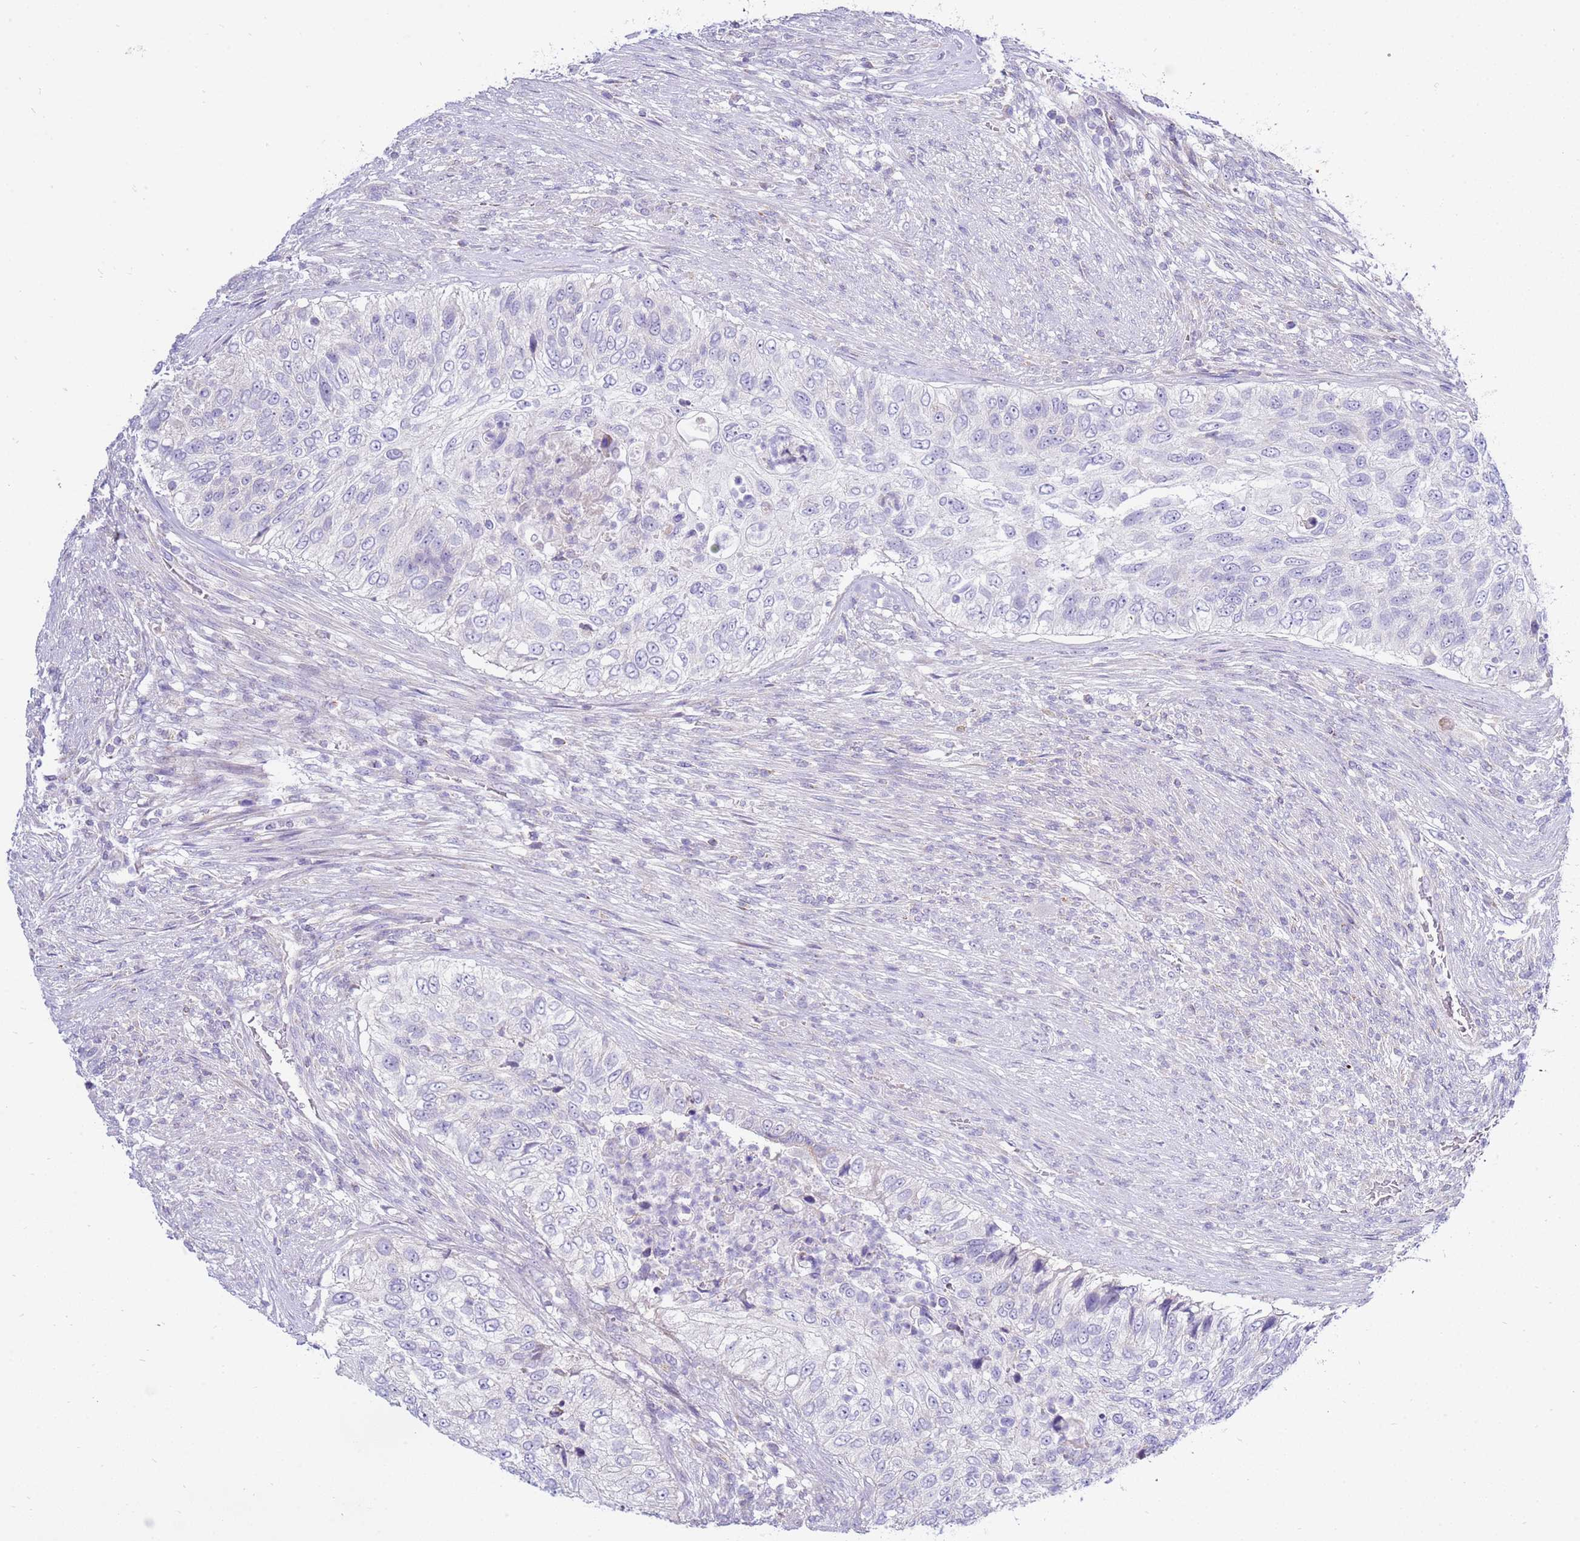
{"staining": {"intensity": "negative", "quantity": "none", "location": "none"}, "tissue": "urothelial cancer", "cell_type": "Tumor cells", "image_type": "cancer", "snomed": [{"axis": "morphology", "description": "Urothelial carcinoma, High grade"}, {"axis": "topography", "description": "Urinary bladder"}], "caption": "Immunohistochemistry image of neoplastic tissue: human urothelial cancer stained with DAB (3,3'-diaminobenzidine) shows no significant protein positivity in tumor cells.", "gene": "IGF1R", "patient": {"sex": "female", "age": 60}}